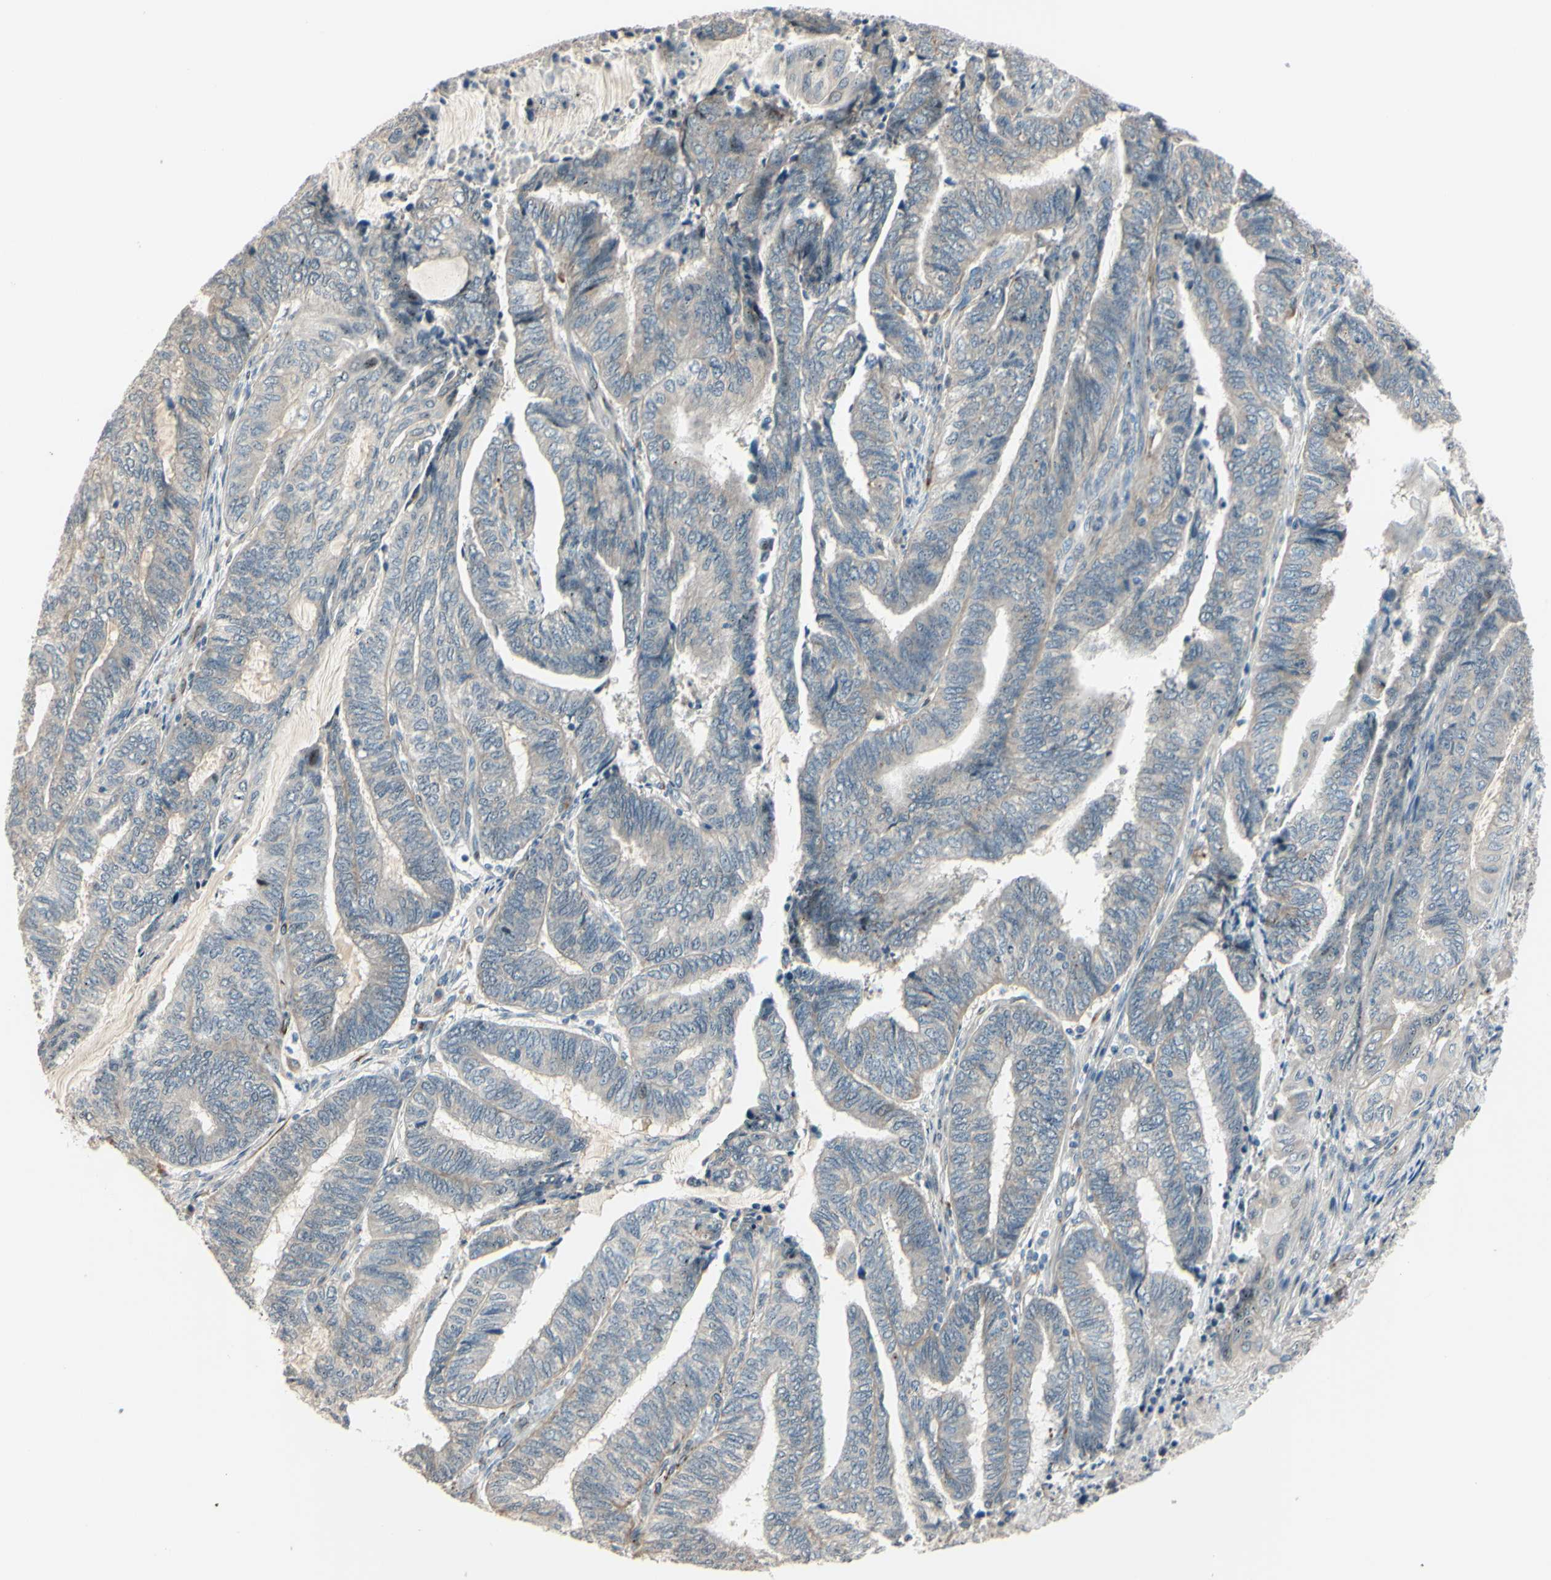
{"staining": {"intensity": "weak", "quantity": "<25%", "location": "cytoplasmic/membranous"}, "tissue": "endometrial cancer", "cell_type": "Tumor cells", "image_type": "cancer", "snomed": [{"axis": "morphology", "description": "Adenocarcinoma, NOS"}, {"axis": "topography", "description": "Uterus"}, {"axis": "topography", "description": "Endometrium"}], "caption": "The immunohistochemistry histopathology image has no significant positivity in tumor cells of endometrial cancer tissue. (DAB (3,3'-diaminobenzidine) immunohistochemistry (IHC) with hematoxylin counter stain).", "gene": "NDFIP1", "patient": {"sex": "female", "age": 70}}